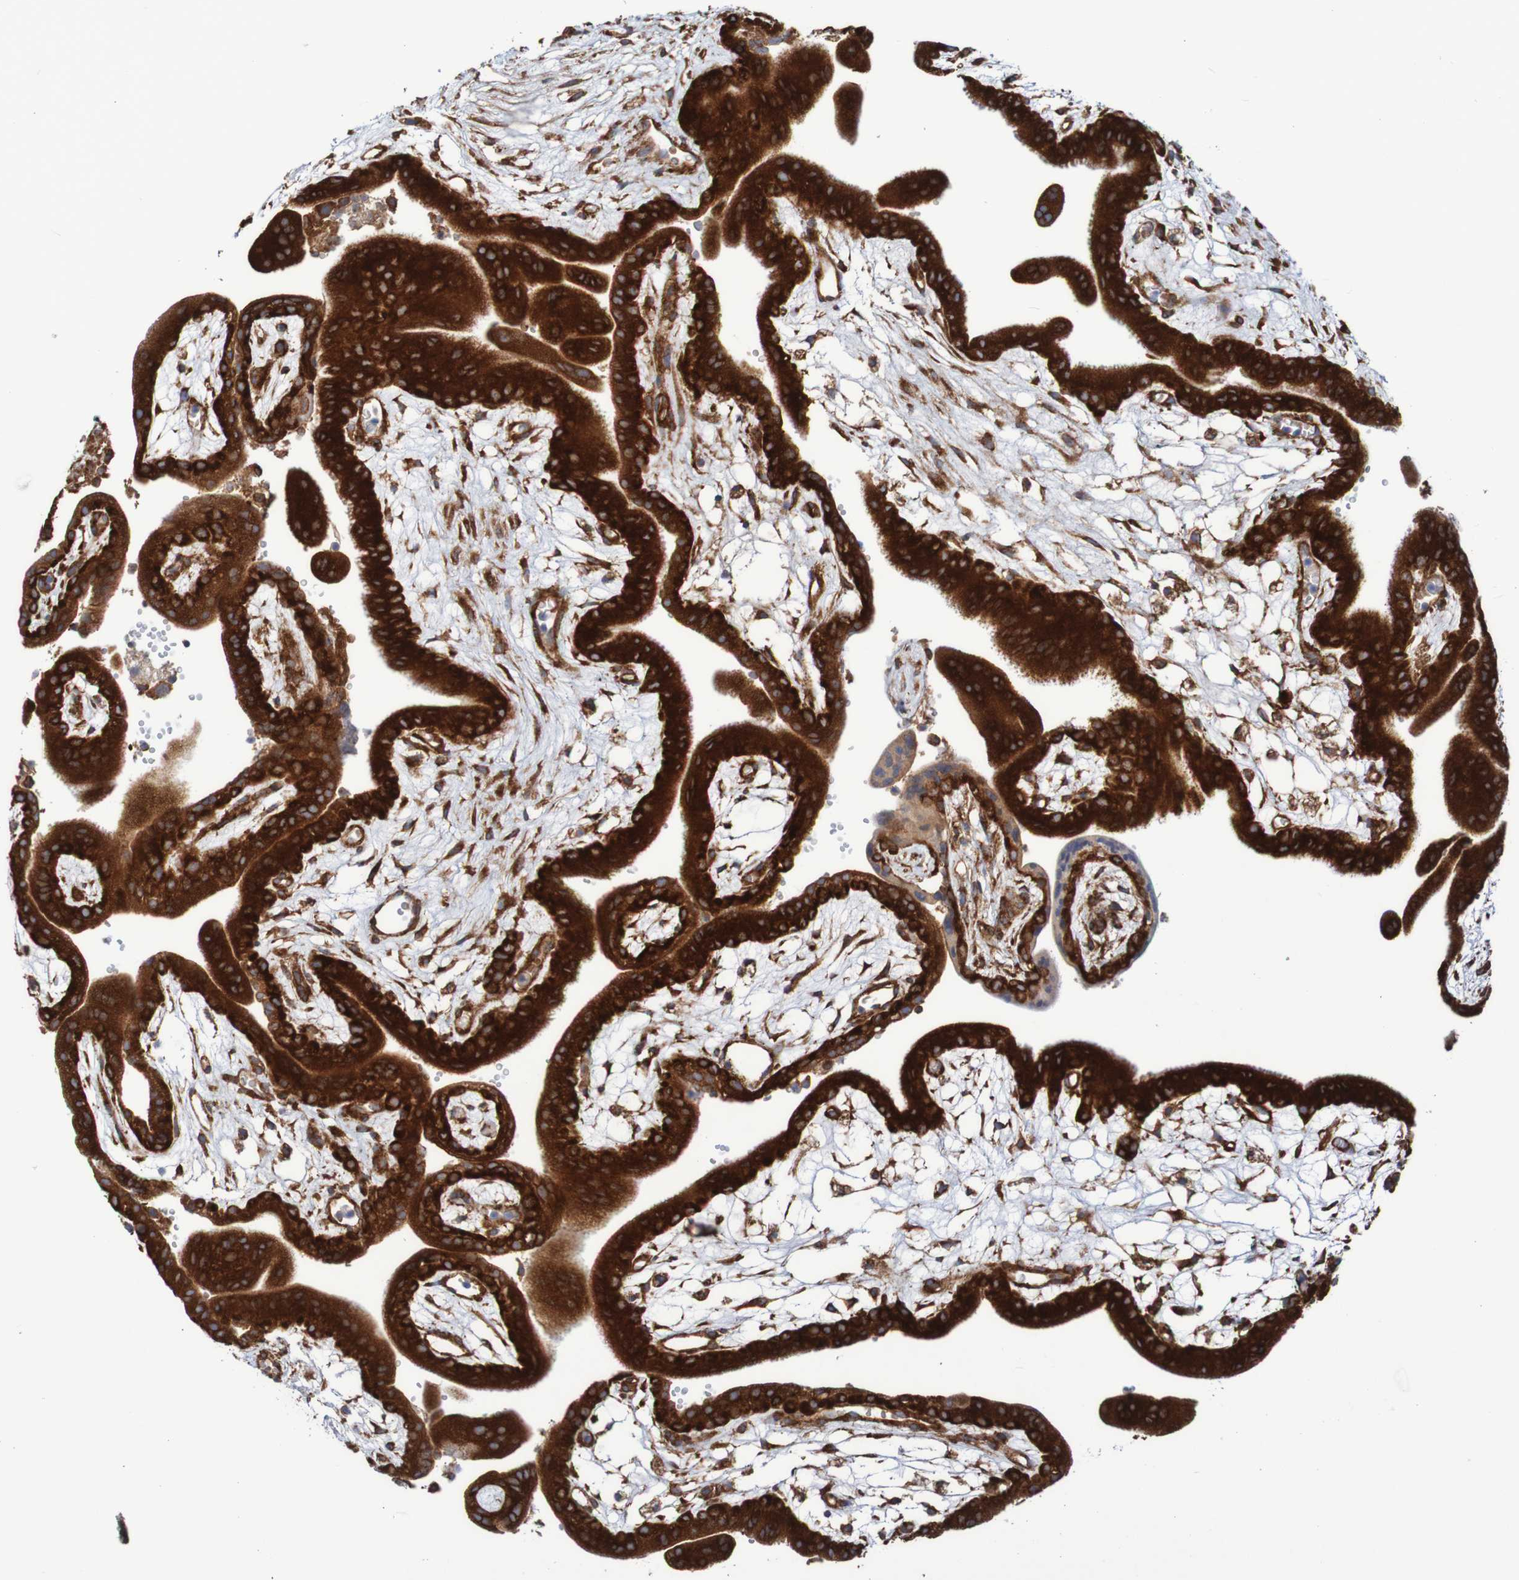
{"staining": {"intensity": "moderate", "quantity": ">75%", "location": "cytoplasmic/membranous"}, "tissue": "placenta", "cell_type": "Decidual cells", "image_type": "normal", "snomed": [{"axis": "morphology", "description": "Normal tissue, NOS"}, {"axis": "topography", "description": "Placenta"}], "caption": "This is a photomicrograph of immunohistochemistry (IHC) staining of benign placenta, which shows moderate expression in the cytoplasmic/membranous of decidual cells.", "gene": "FXR2", "patient": {"sex": "female", "age": 18}}